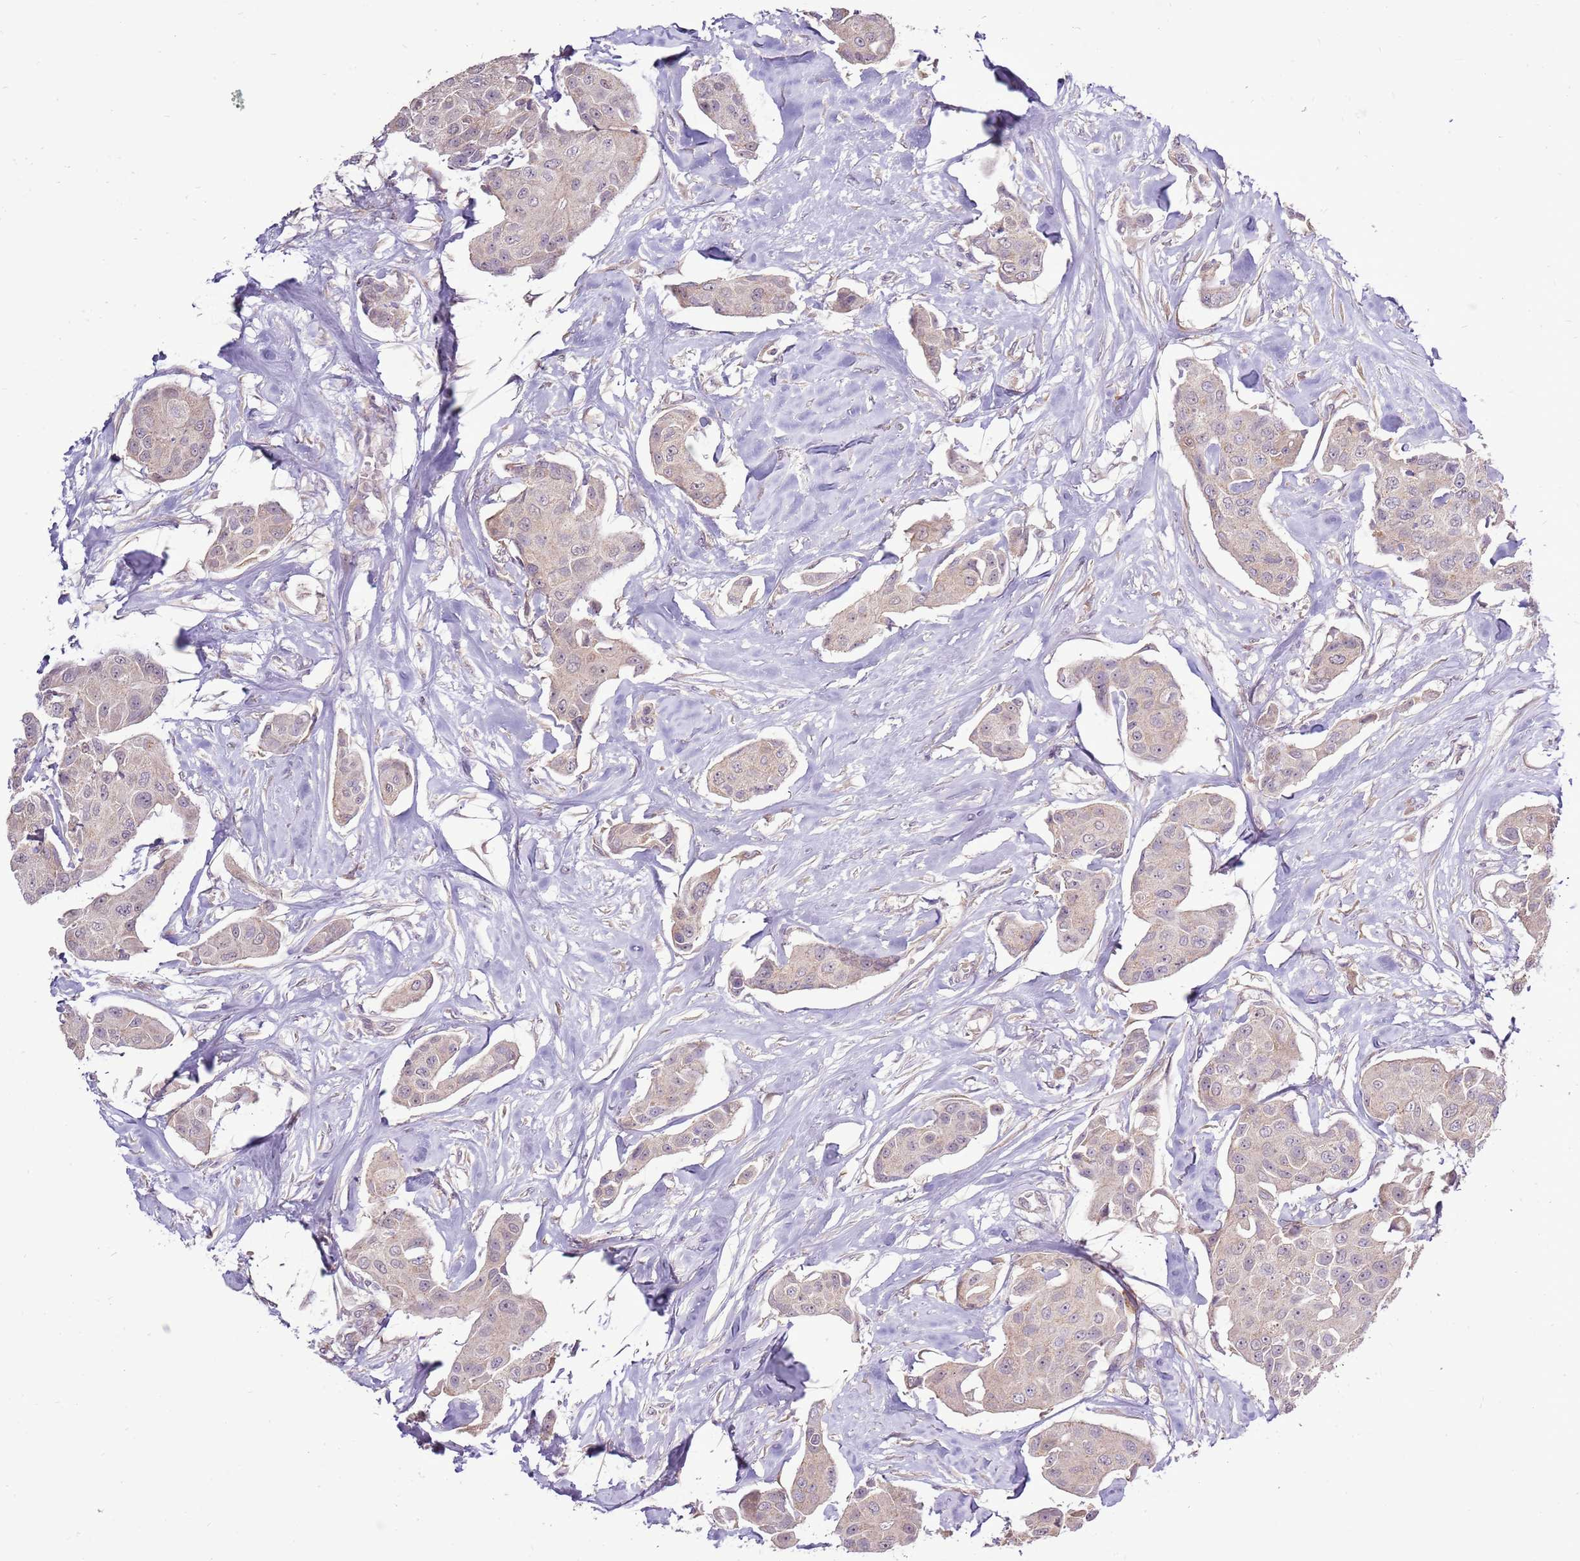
{"staining": {"intensity": "weak", "quantity": ">75%", "location": "cytoplasmic/membranous"}, "tissue": "breast cancer", "cell_type": "Tumor cells", "image_type": "cancer", "snomed": [{"axis": "morphology", "description": "Duct carcinoma"}, {"axis": "topography", "description": "Breast"}, {"axis": "topography", "description": "Lymph node"}], "caption": "This histopathology image exhibits immunohistochemistry staining of infiltrating ductal carcinoma (breast), with low weak cytoplasmic/membranous staining in about >75% of tumor cells.", "gene": "UGGT2", "patient": {"sex": "female", "age": 80}}